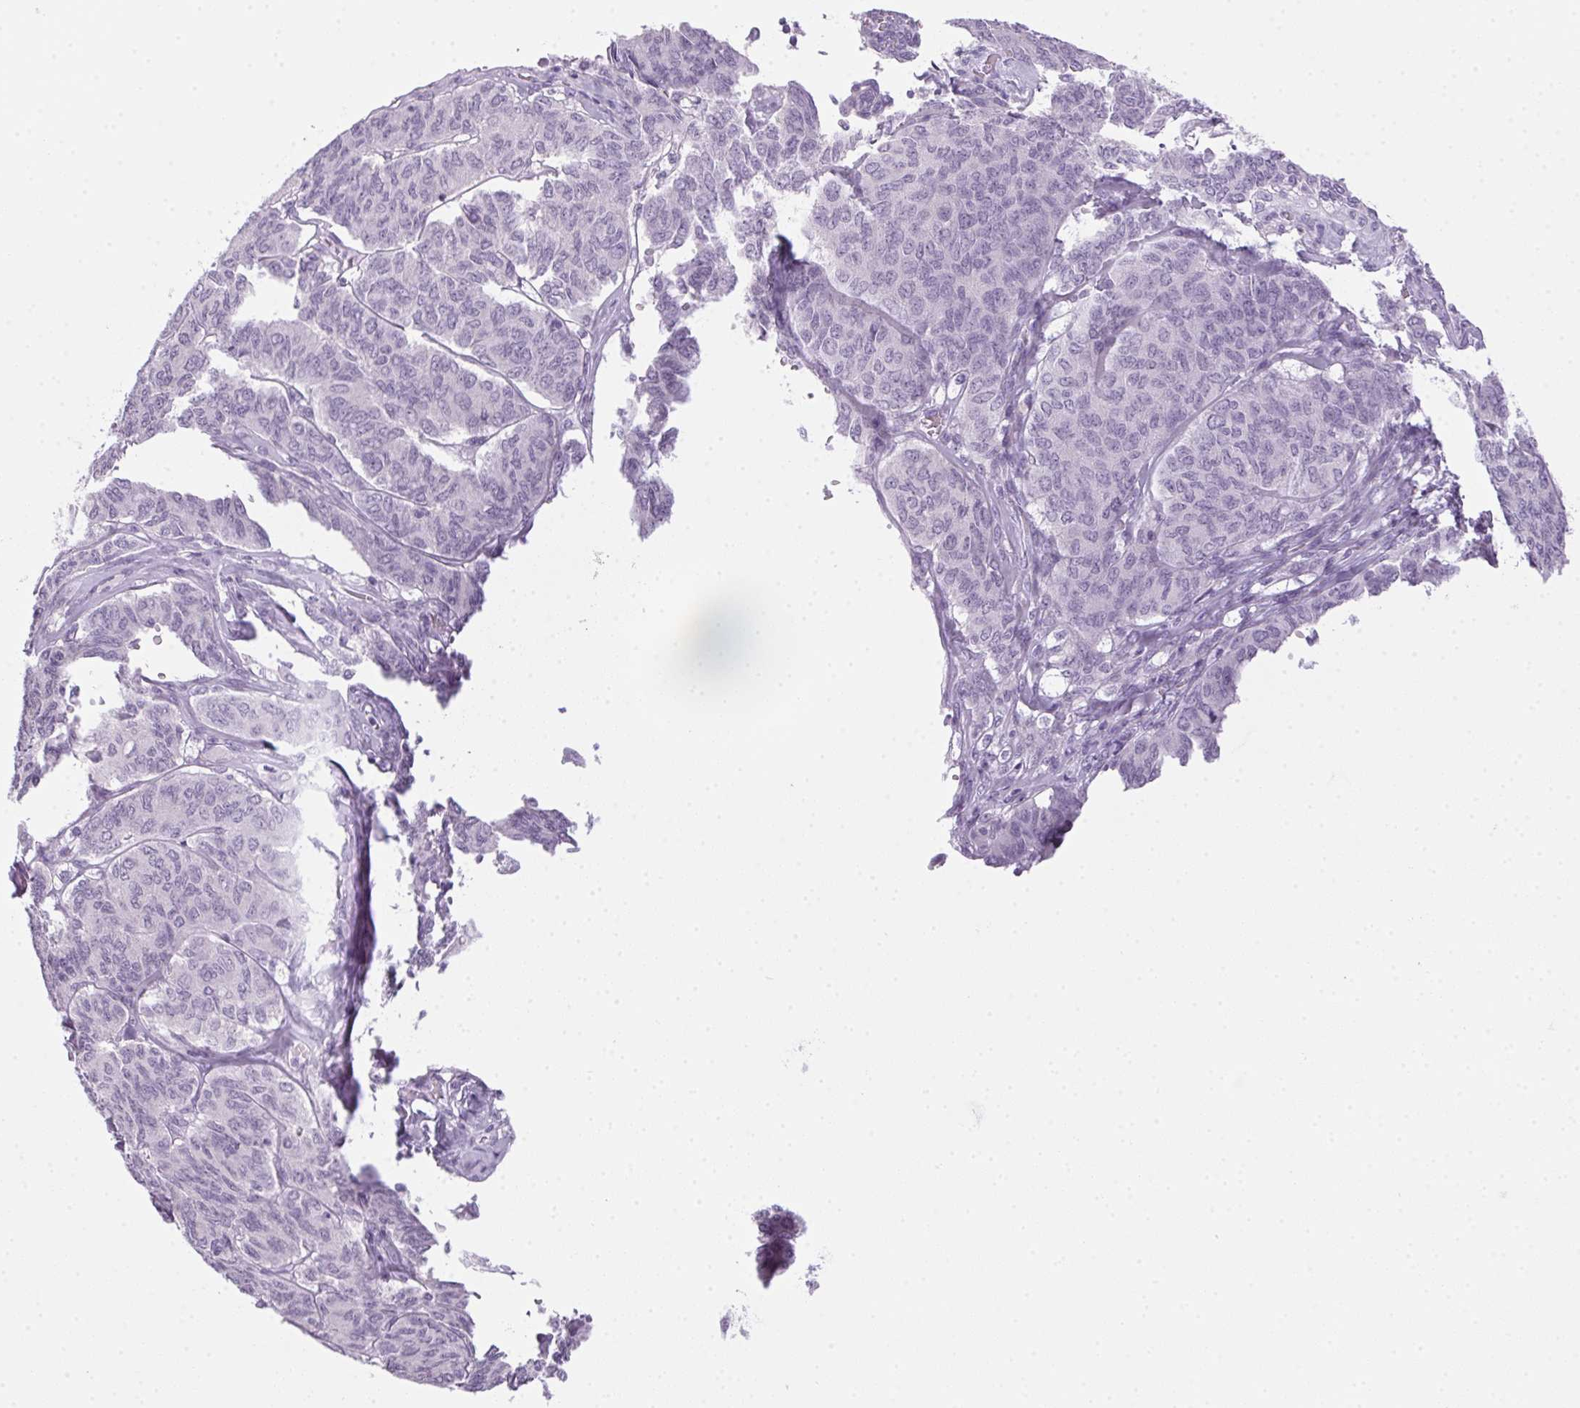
{"staining": {"intensity": "negative", "quantity": "none", "location": "none"}, "tissue": "ovarian cancer", "cell_type": "Tumor cells", "image_type": "cancer", "snomed": [{"axis": "morphology", "description": "Carcinoma, endometroid"}, {"axis": "topography", "description": "Ovary"}], "caption": "High power microscopy image of an immunohistochemistry image of endometroid carcinoma (ovarian), revealing no significant positivity in tumor cells.", "gene": "POPDC2", "patient": {"sex": "female", "age": 80}}